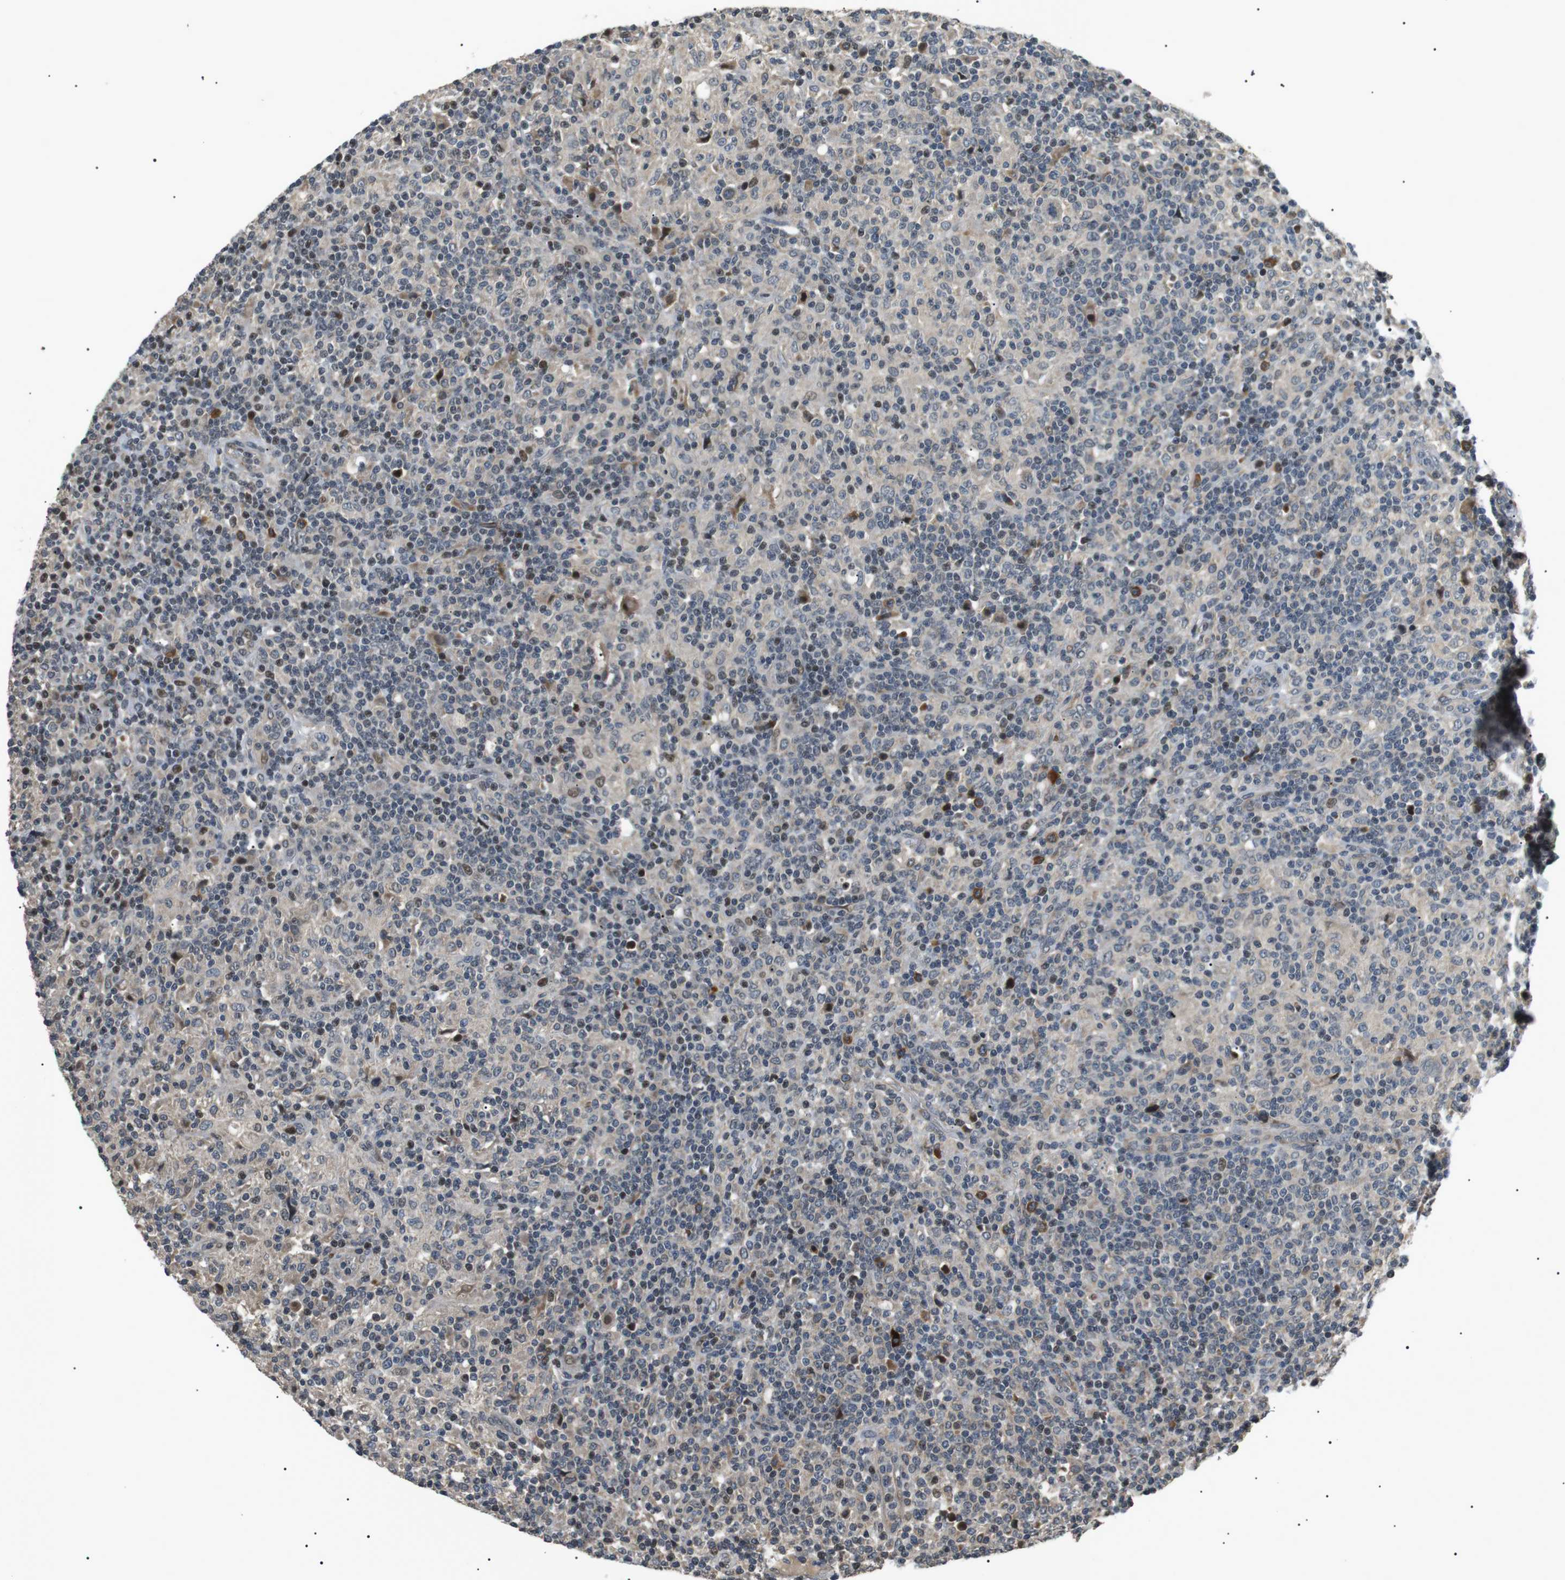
{"staining": {"intensity": "negative", "quantity": "none", "location": "none"}, "tissue": "lymphoma", "cell_type": "Tumor cells", "image_type": "cancer", "snomed": [{"axis": "morphology", "description": "Hodgkin's disease, NOS"}, {"axis": "topography", "description": "Lymph node"}], "caption": "Lymphoma was stained to show a protein in brown. There is no significant positivity in tumor cells.", "gene": "HSPA13", "patient": {"sex": "male", "age": 70}}